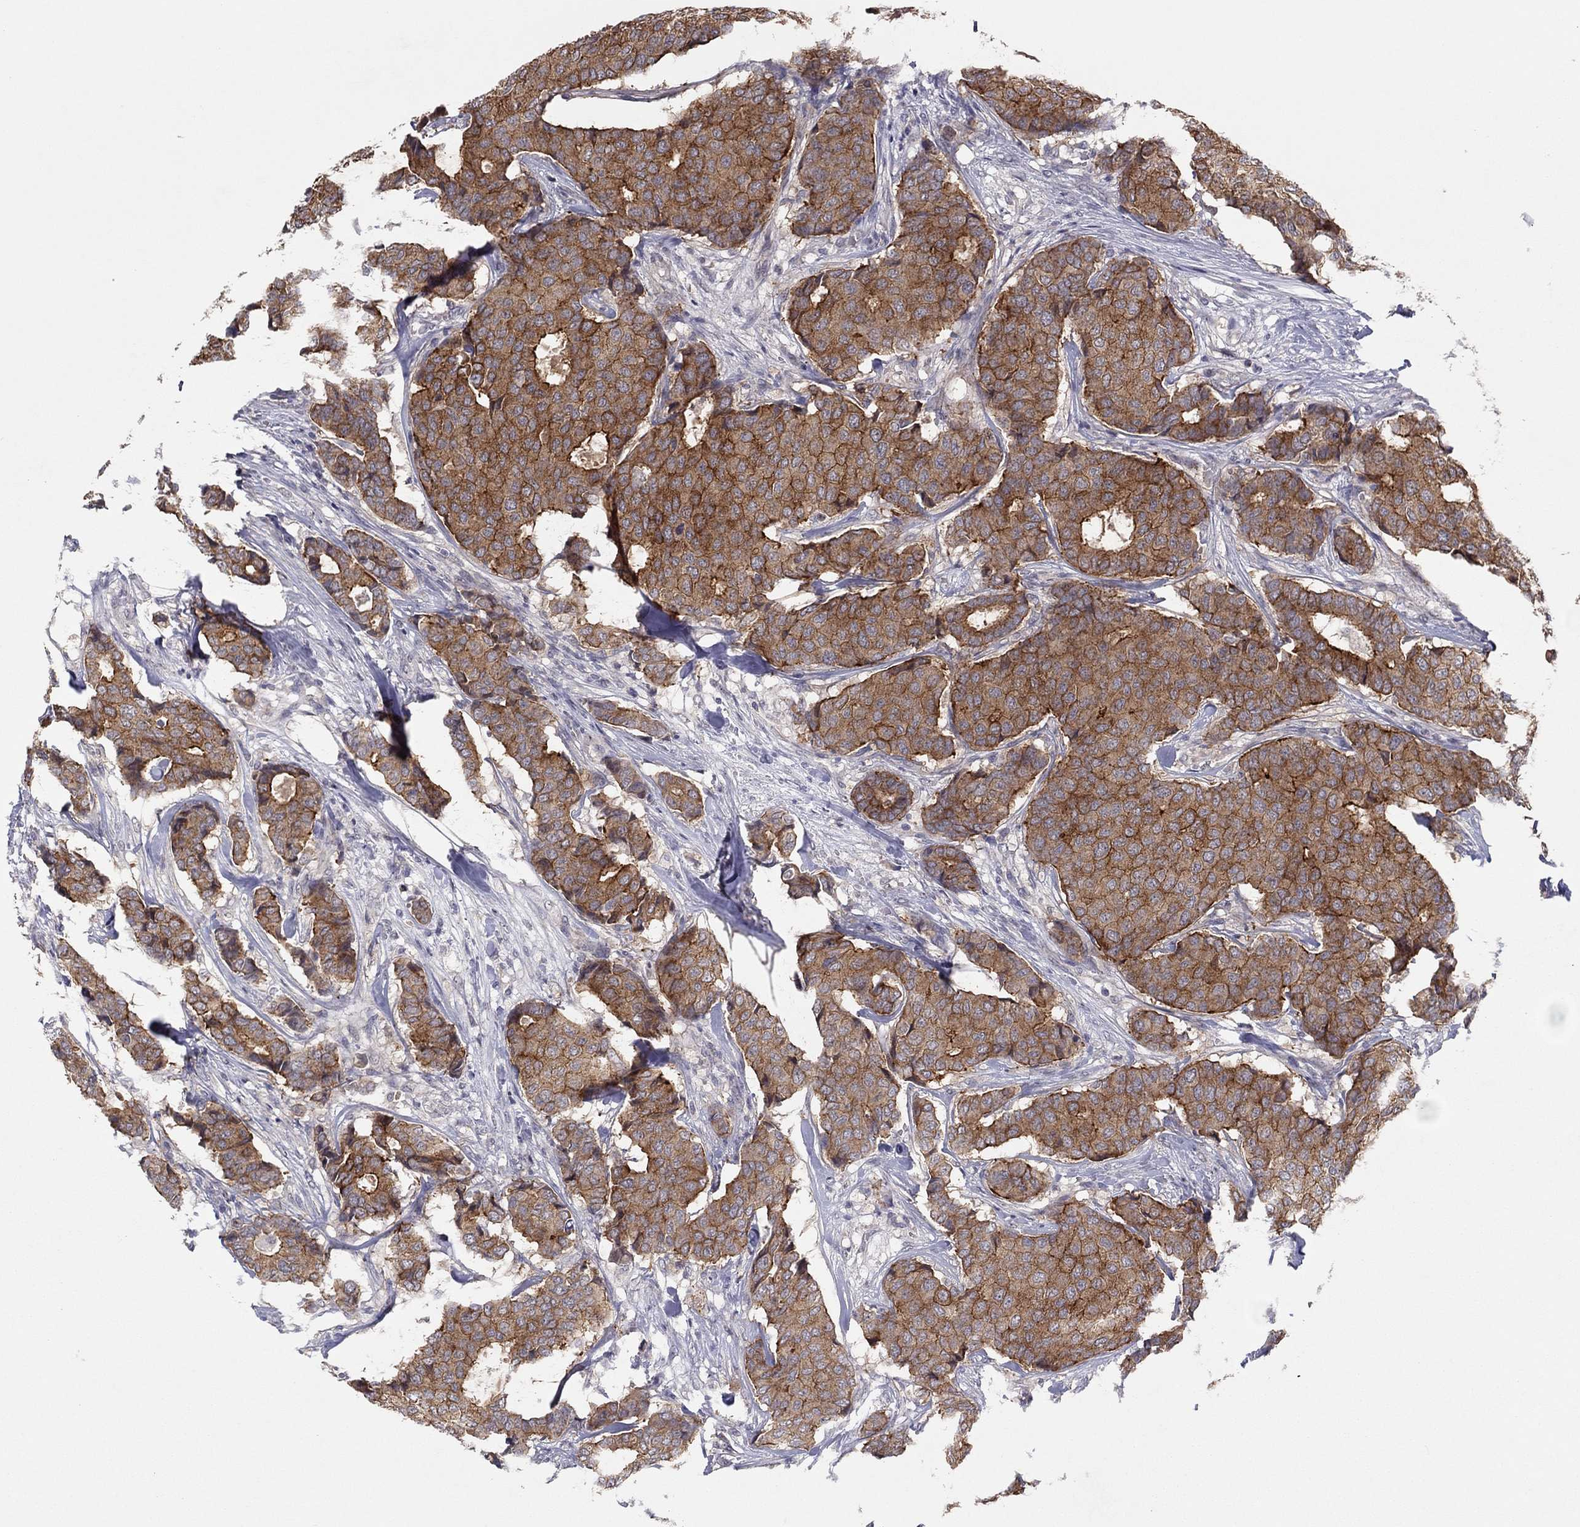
{"staining": {"intensity": "strong", "quantity": ">75%", "location": "cytoplasmic/membranous"}, "tissue": "breast cancer", "cell_type": "Tumor cells", "image_type": "cancer", "snomed": [{"axis": "morphology", "description": "Duct carcinoma"}, {"axis": "topography", "description": "Breast"}], "caption": "Human breast cancer stained with a brown dye reveals strong cytoplasmic/membranous positive expression in about >75% of tumor cells.", "gene": "CRACDL", "patient": {"sex": "female", "age": 75}}